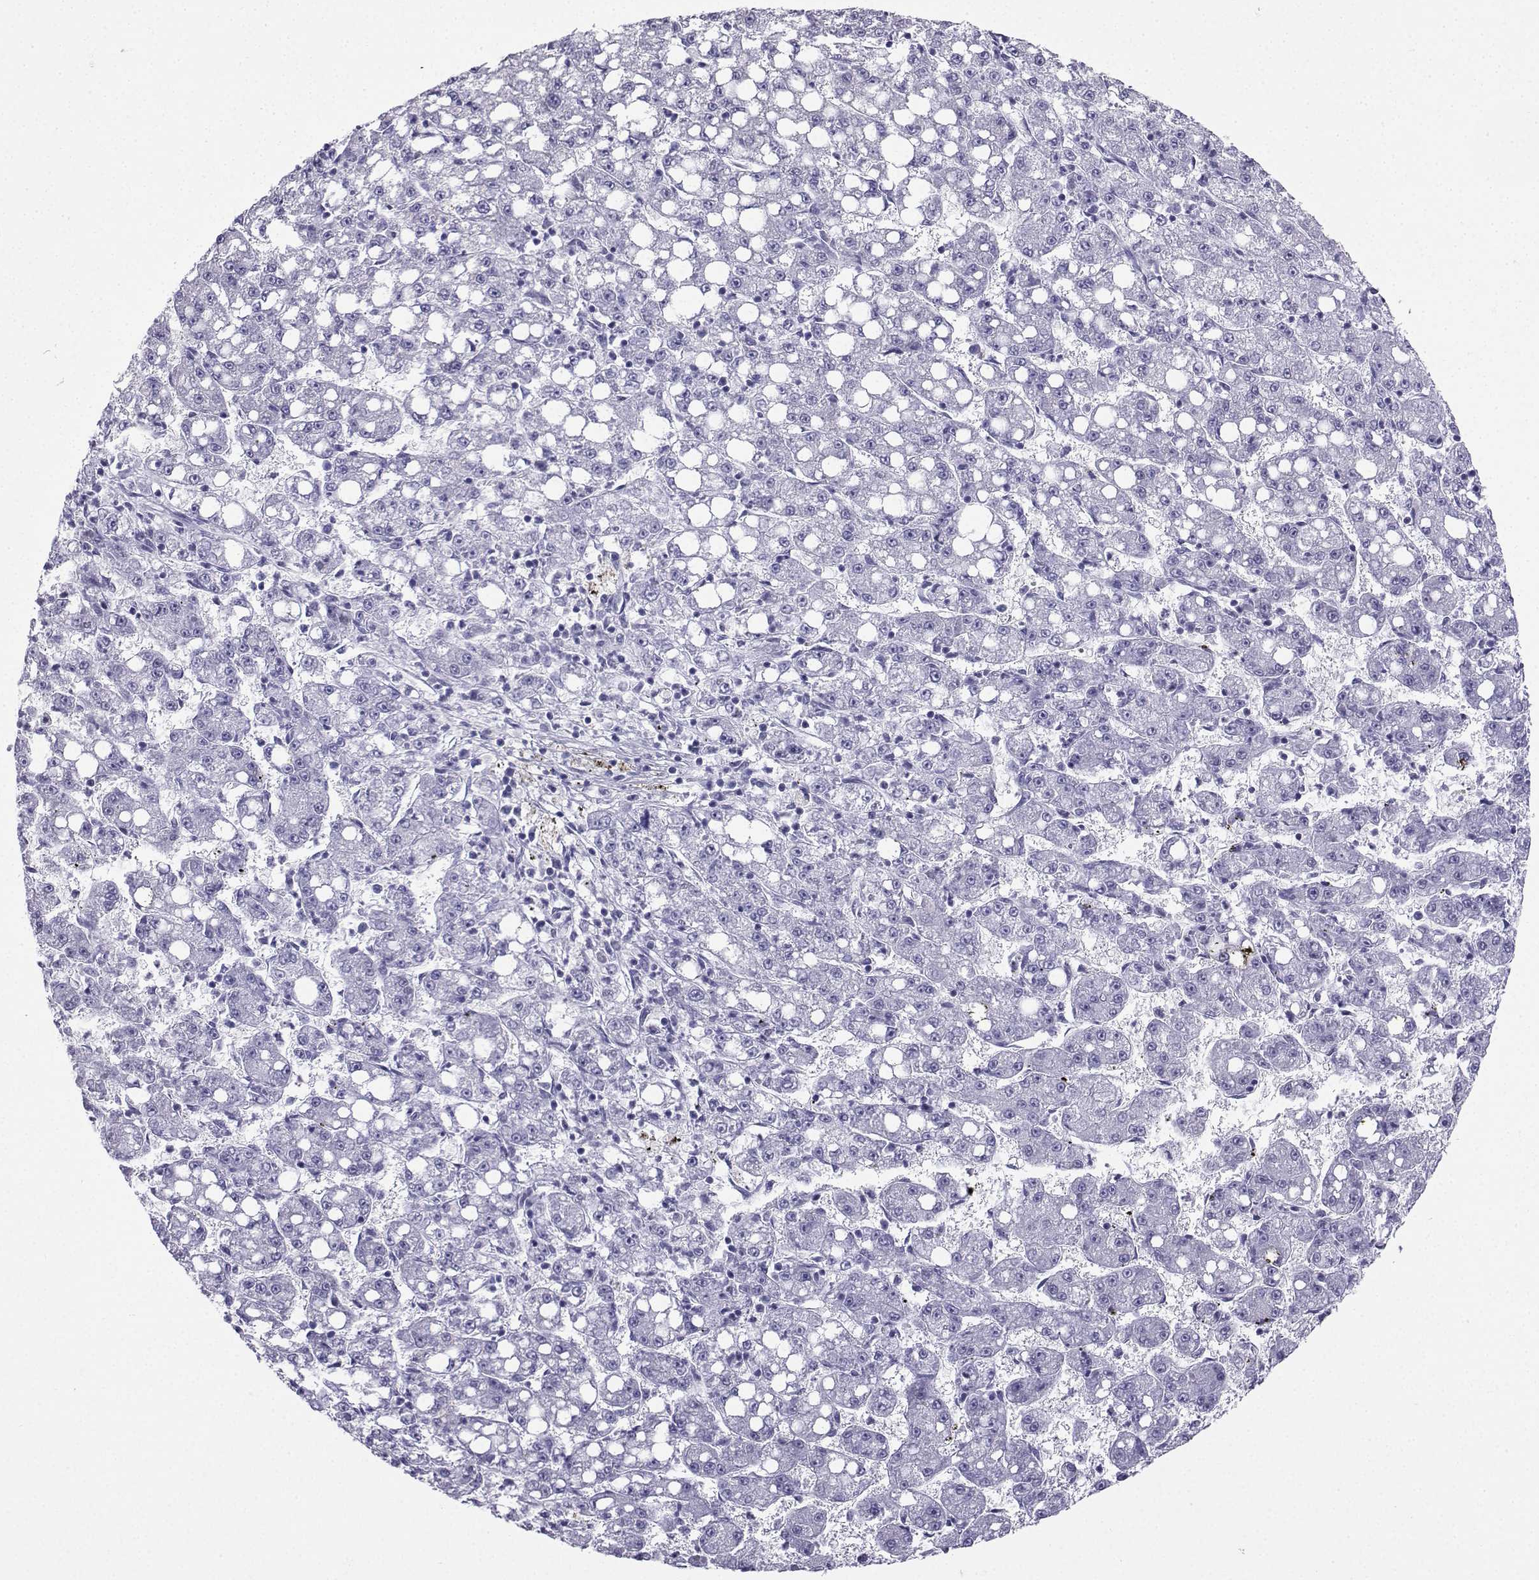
{"staining": {"intensity": "negative", "quantity": "none", "location": "none"}, "tissue": "liver cancer", "cell_type": "Tumor cells", "image_type": "cancer", "snomed": [{"axis": "morphology", "description": "Carcinoma, Hepatocellular, NOS"}, {"axis": "topography", "description": "Liver"}], "caption": "A high-resolution photomicrograph shows immunohistochemistry staining of liver cancer (hepatocellular carcinoma), which shows no significant positivity in tumor cells.", "gene": "SLC18A2", "patient": {"sex": "female", "age": 65}}